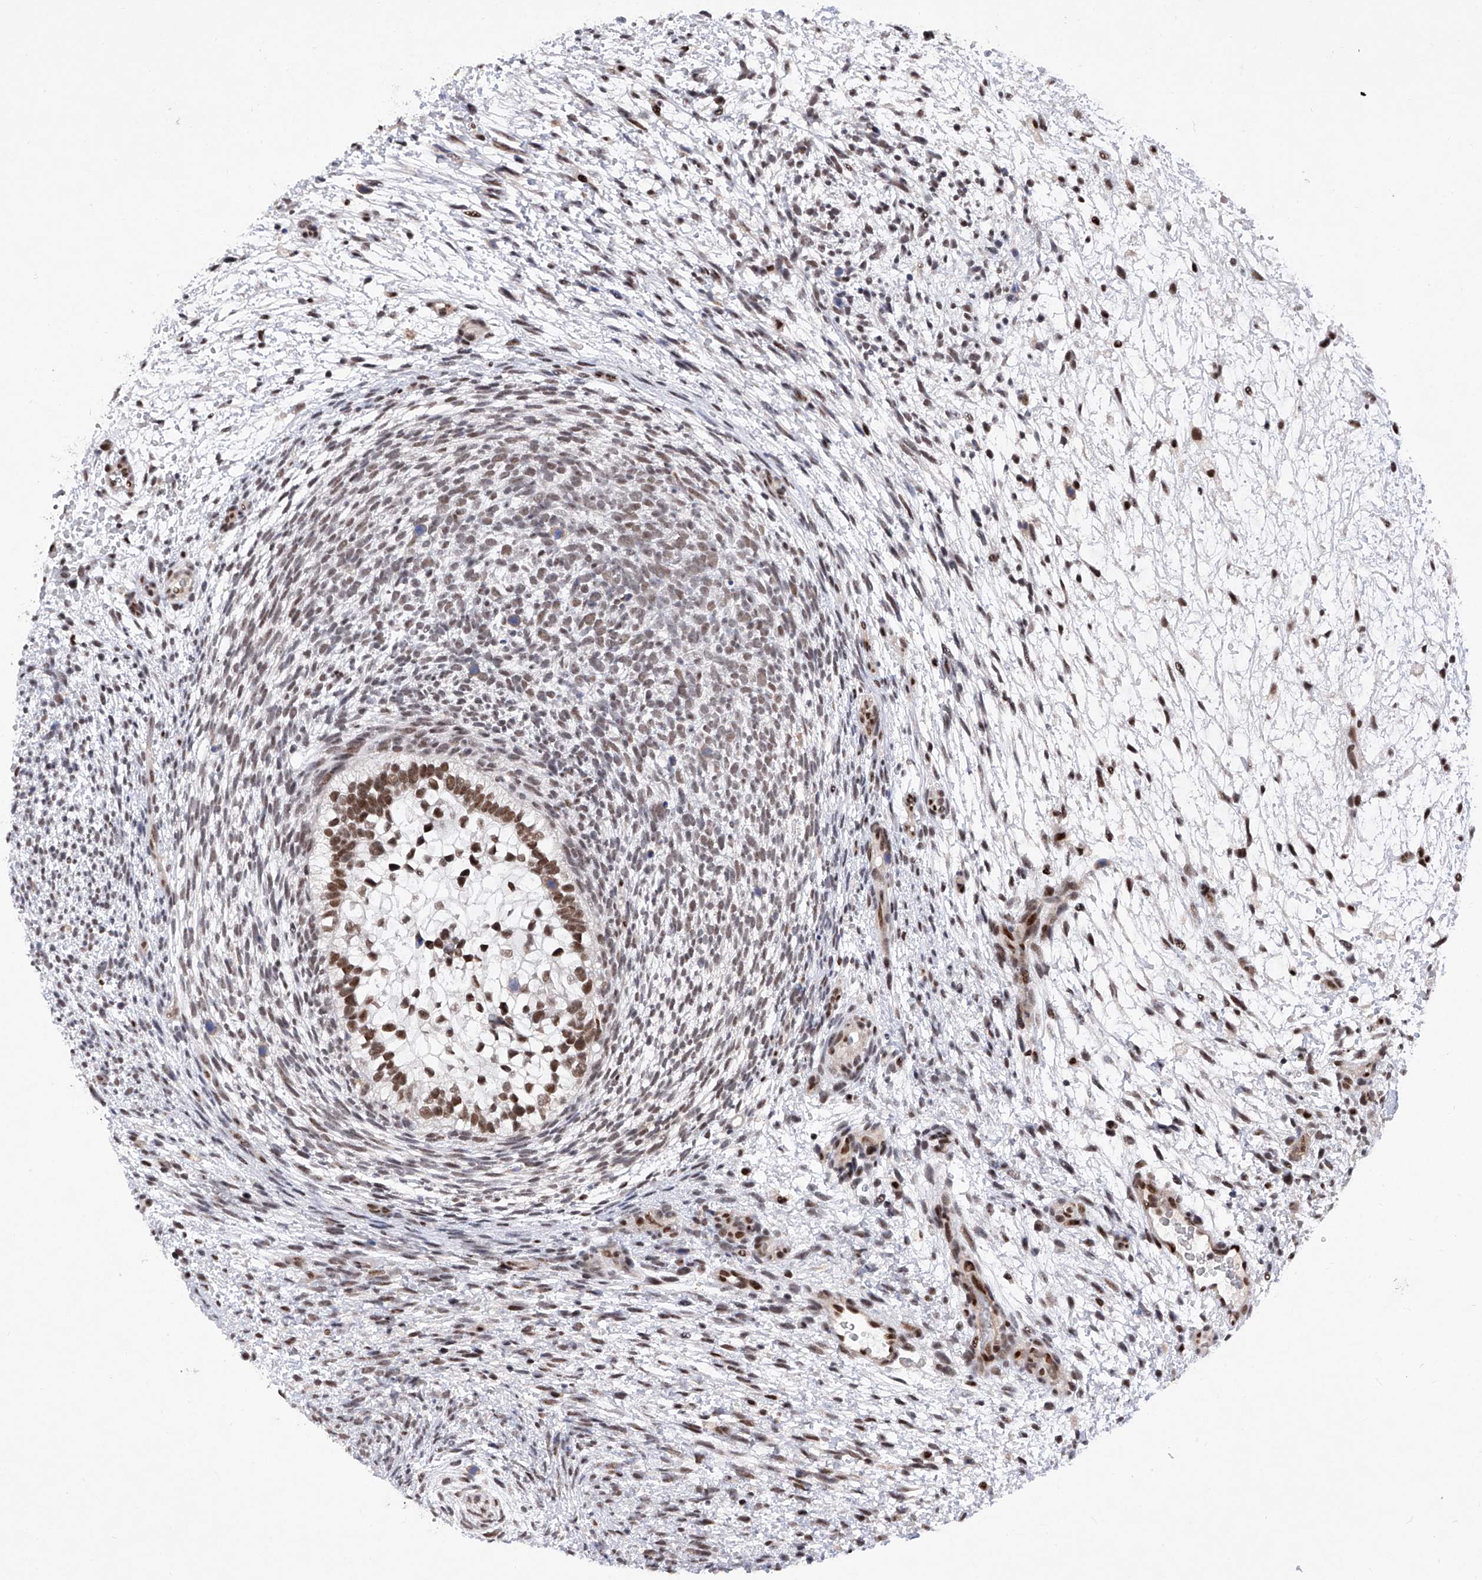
{"staining": {"intensity": "moderate", "quantity": ">75%", "location": "nuclear"}, "tissue": "testis cancer", "cell_type": "Tumor cells", "image_type": "cancer", "snomed": [{"axis": "morphology", "description": "Carcinoma, Embryonal, NOS"}, {"axis": "topography", "description": "Testis"}], "caption": "DAB (3,3'-diaminobenzidine) immunohistochemical staining of human testis cancer shows moderate nuclear protein staining in approximately >75% of tumor cells. Using DAB (3,3'-diaminobenzidine) (brown) and hematoxylin (blue) stains, captured at high magnification using brightfield microscopy.", "gene": "RAD54L", "patient": {"sex": "male", "age": 37}}